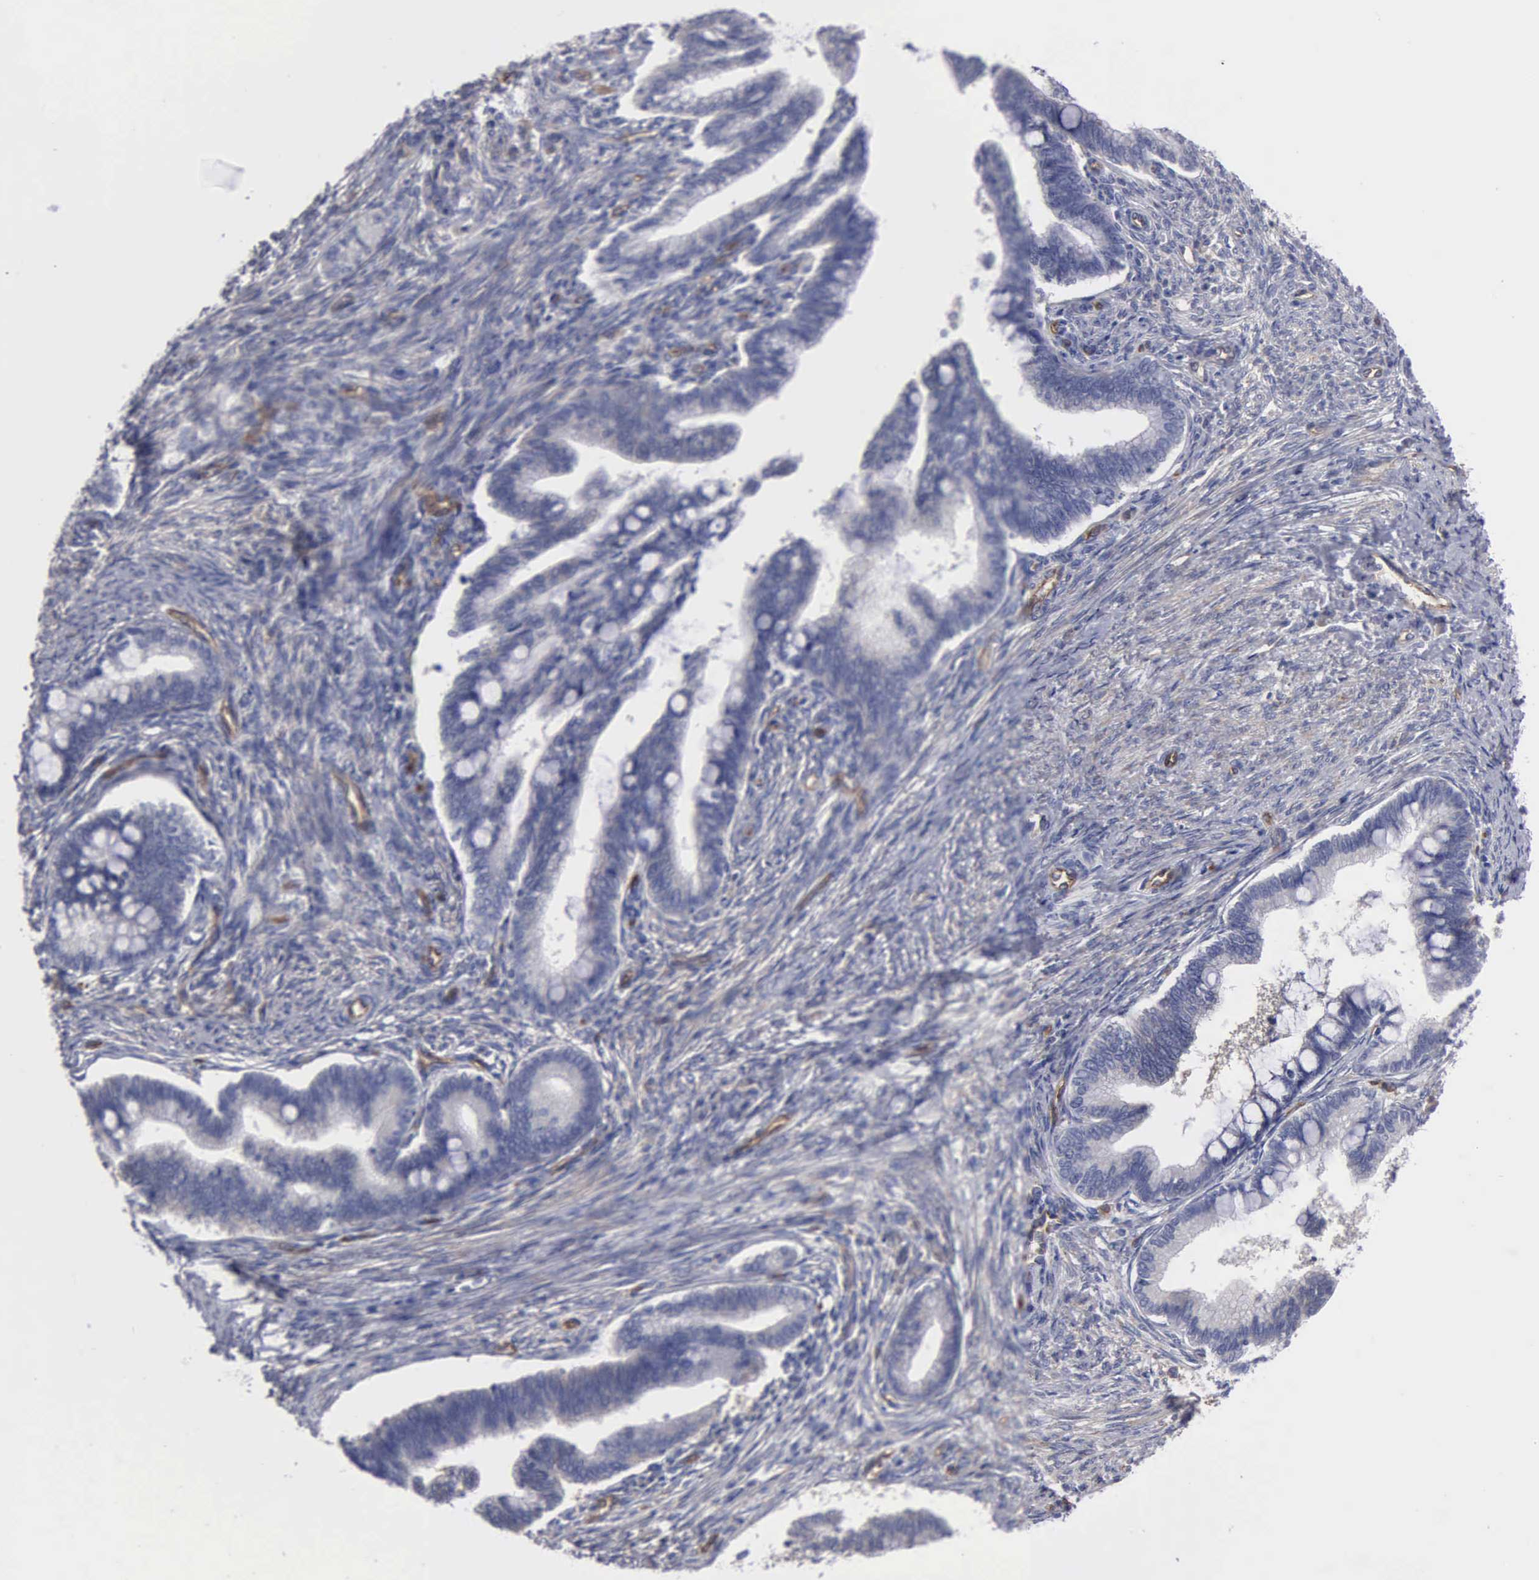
{"staining": {"intensity": "negative", "quantity": "none", "location": "none"}, "tissue": "cervical cancer", "cell_type": "Tumor cells", "image_type": "cancer", "snomed": [{"axis": "morphology", "description": "Adenocarcinoma, NOS"}, {"axis": "topography", "description": "Cervix"}], "caption": "This is an immunohistochemistry (IHC) micrograph of cervical cancer (adenocarcinoma). There is no positivity in tumor cells.", "gene": "RDX", "patient": {"sex": "female", "age": 36}}